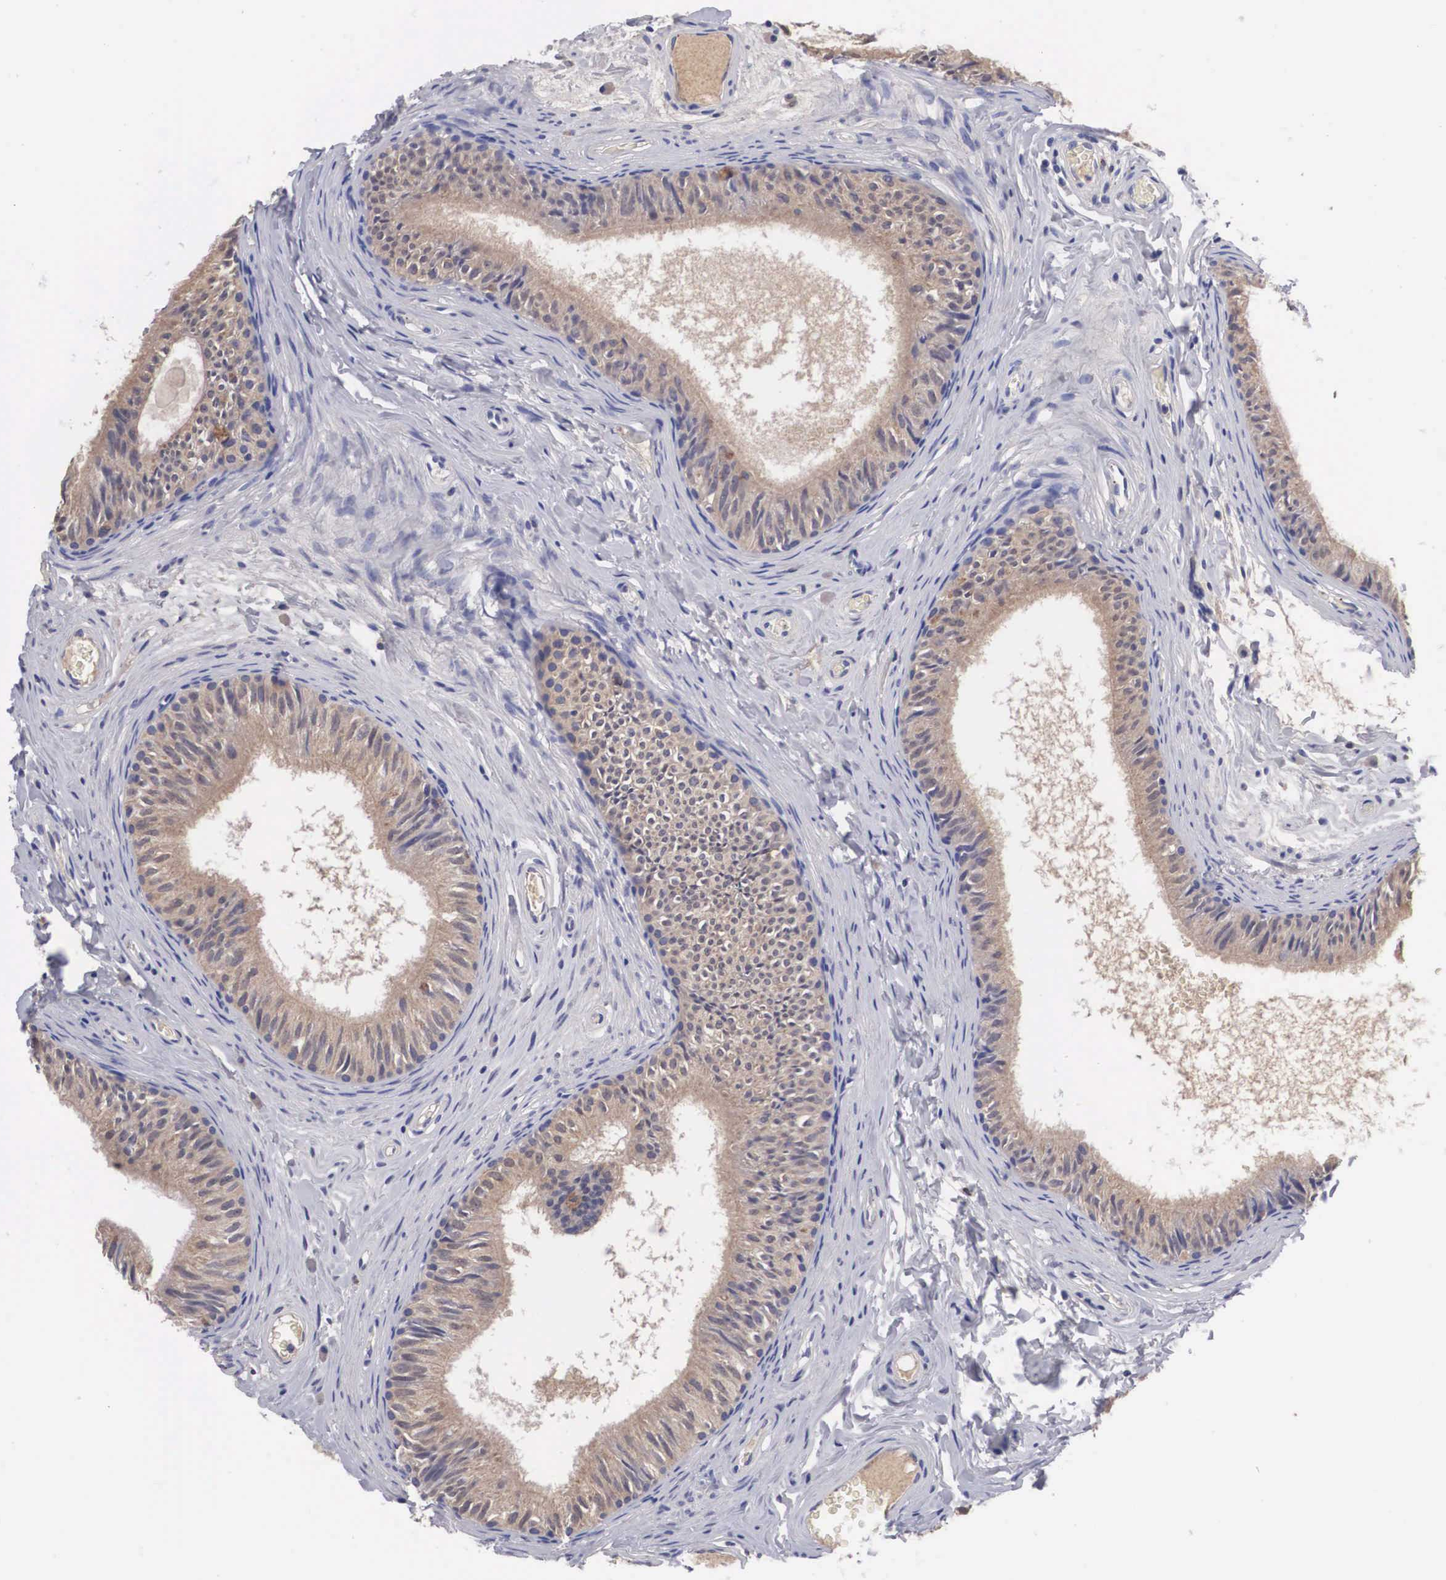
{"staining": {"intensity": "moderate", "quantity": ">75%", "location": "cytoplasmic/membranous"}, "tissue": "epididymis", "cell_type": "Glandular cells", "image_type": "normal", "snomed": [{"axis": "morphology", "description": "Normal tissue, NOS"}, {"axis": "topography", "description": "Epididymis"}], "caption": "This is a histology image of IHC staining of unremarkable epididymis, which shows moderate positivity in the cytoplasmic/membranous of glandular cells.", "gene": "ABHD4", "patient": {"sex": "male", "age": 23}}